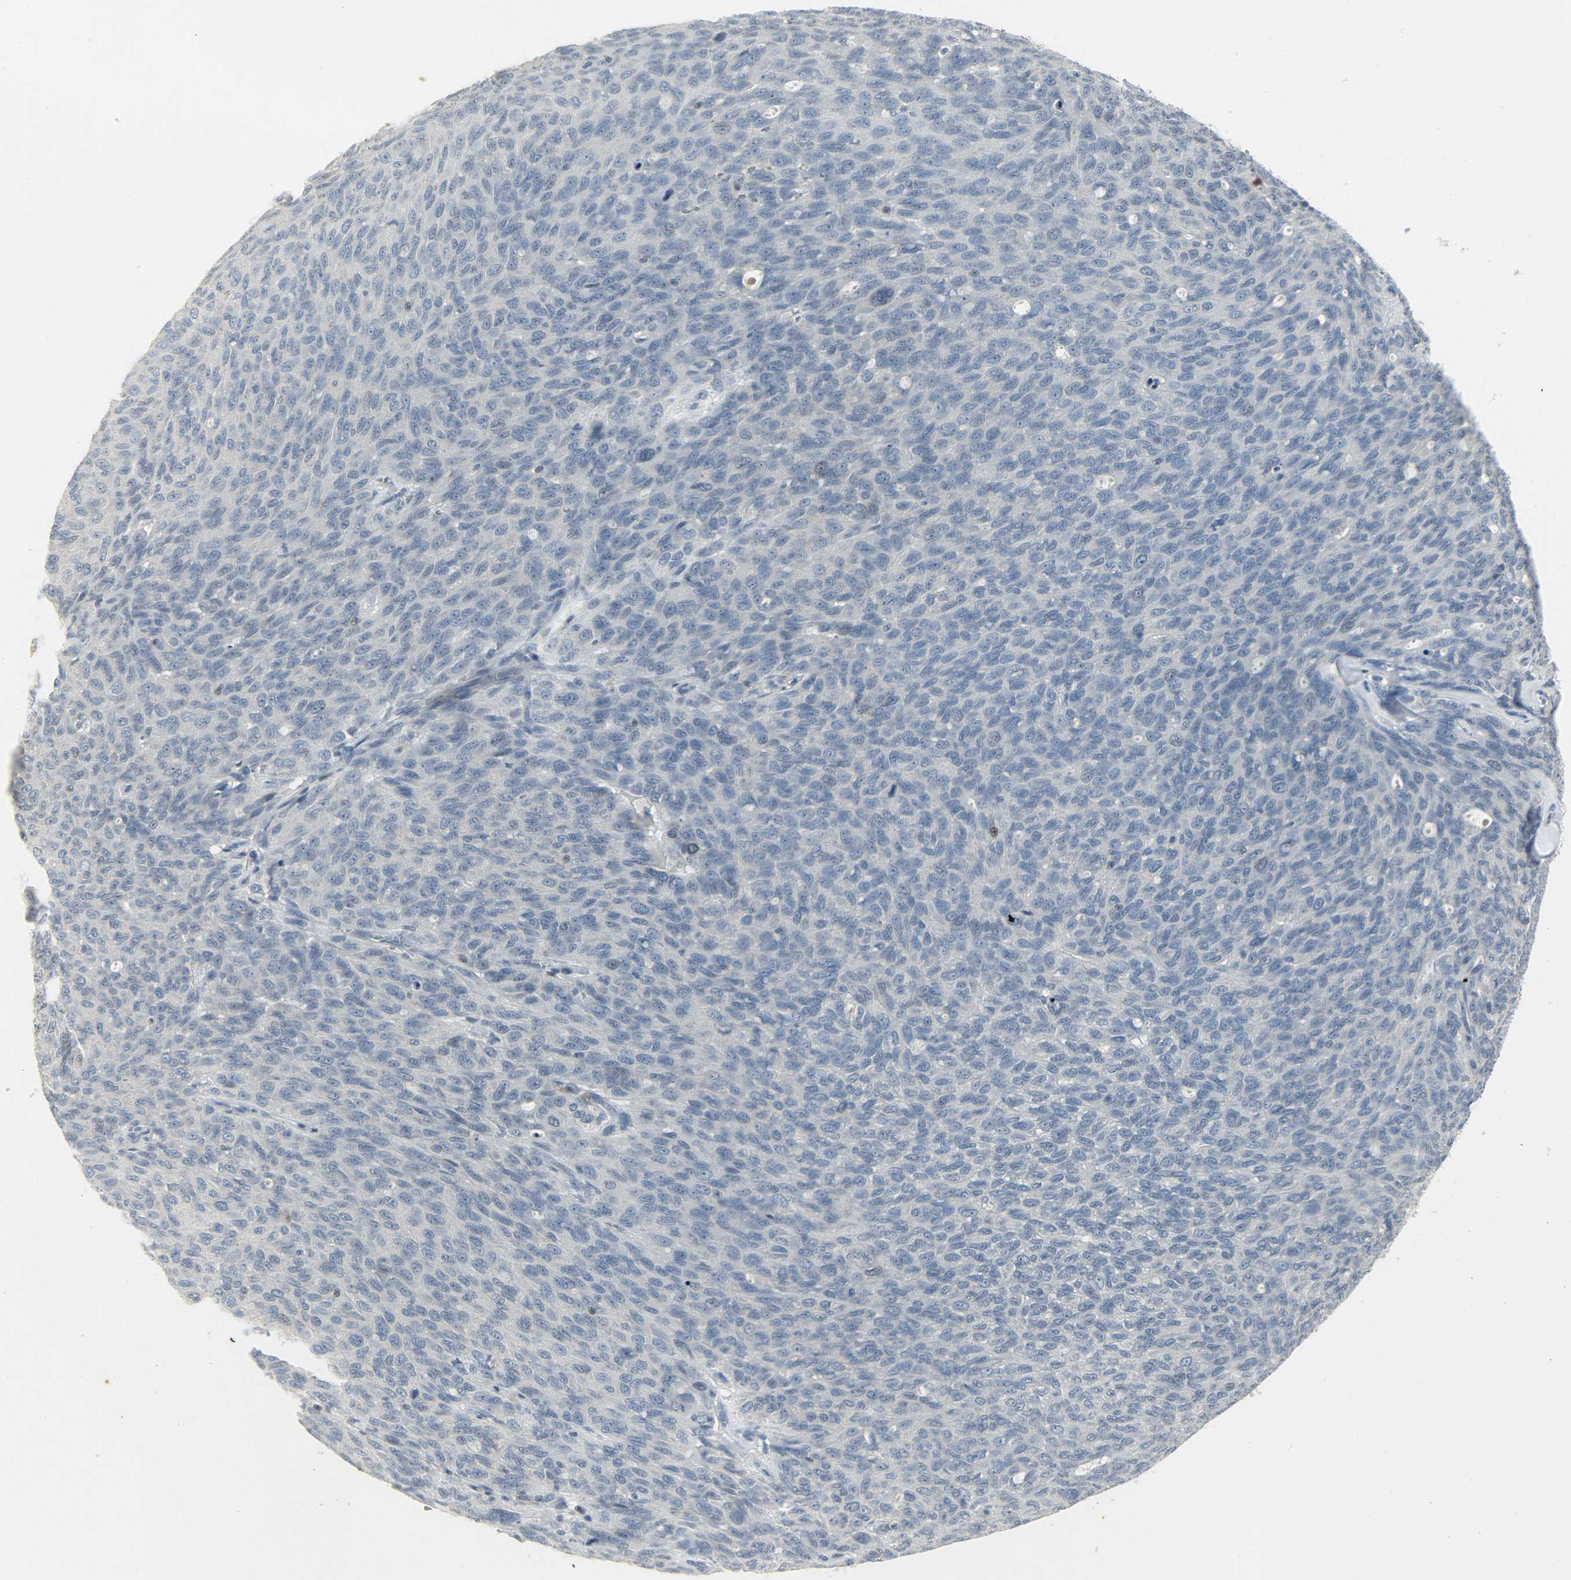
{"staining": {"intensity": "negative", "quantity": "none", "location": "none"}, "tissue": "ovarian cancer", "cell_type": "Tumor cells", "image_type": "cancer", "snomed": [{"axis": "morphology", "description": "Carcinoma, endometroid"}, {"axis": "topography", "description": "Ovary"}], "caption": "Immunohistochemistry (IHC) micrograph of neoplastic tissue: human ovarian endometroid carcinoma stained with DAB displays no significant protein staining in tumor cells. (DAB immunohistochemistry with hematoxylin counter stain).", "gene": "CAMK4", "patient": {"sex": "female", "age": 60}}